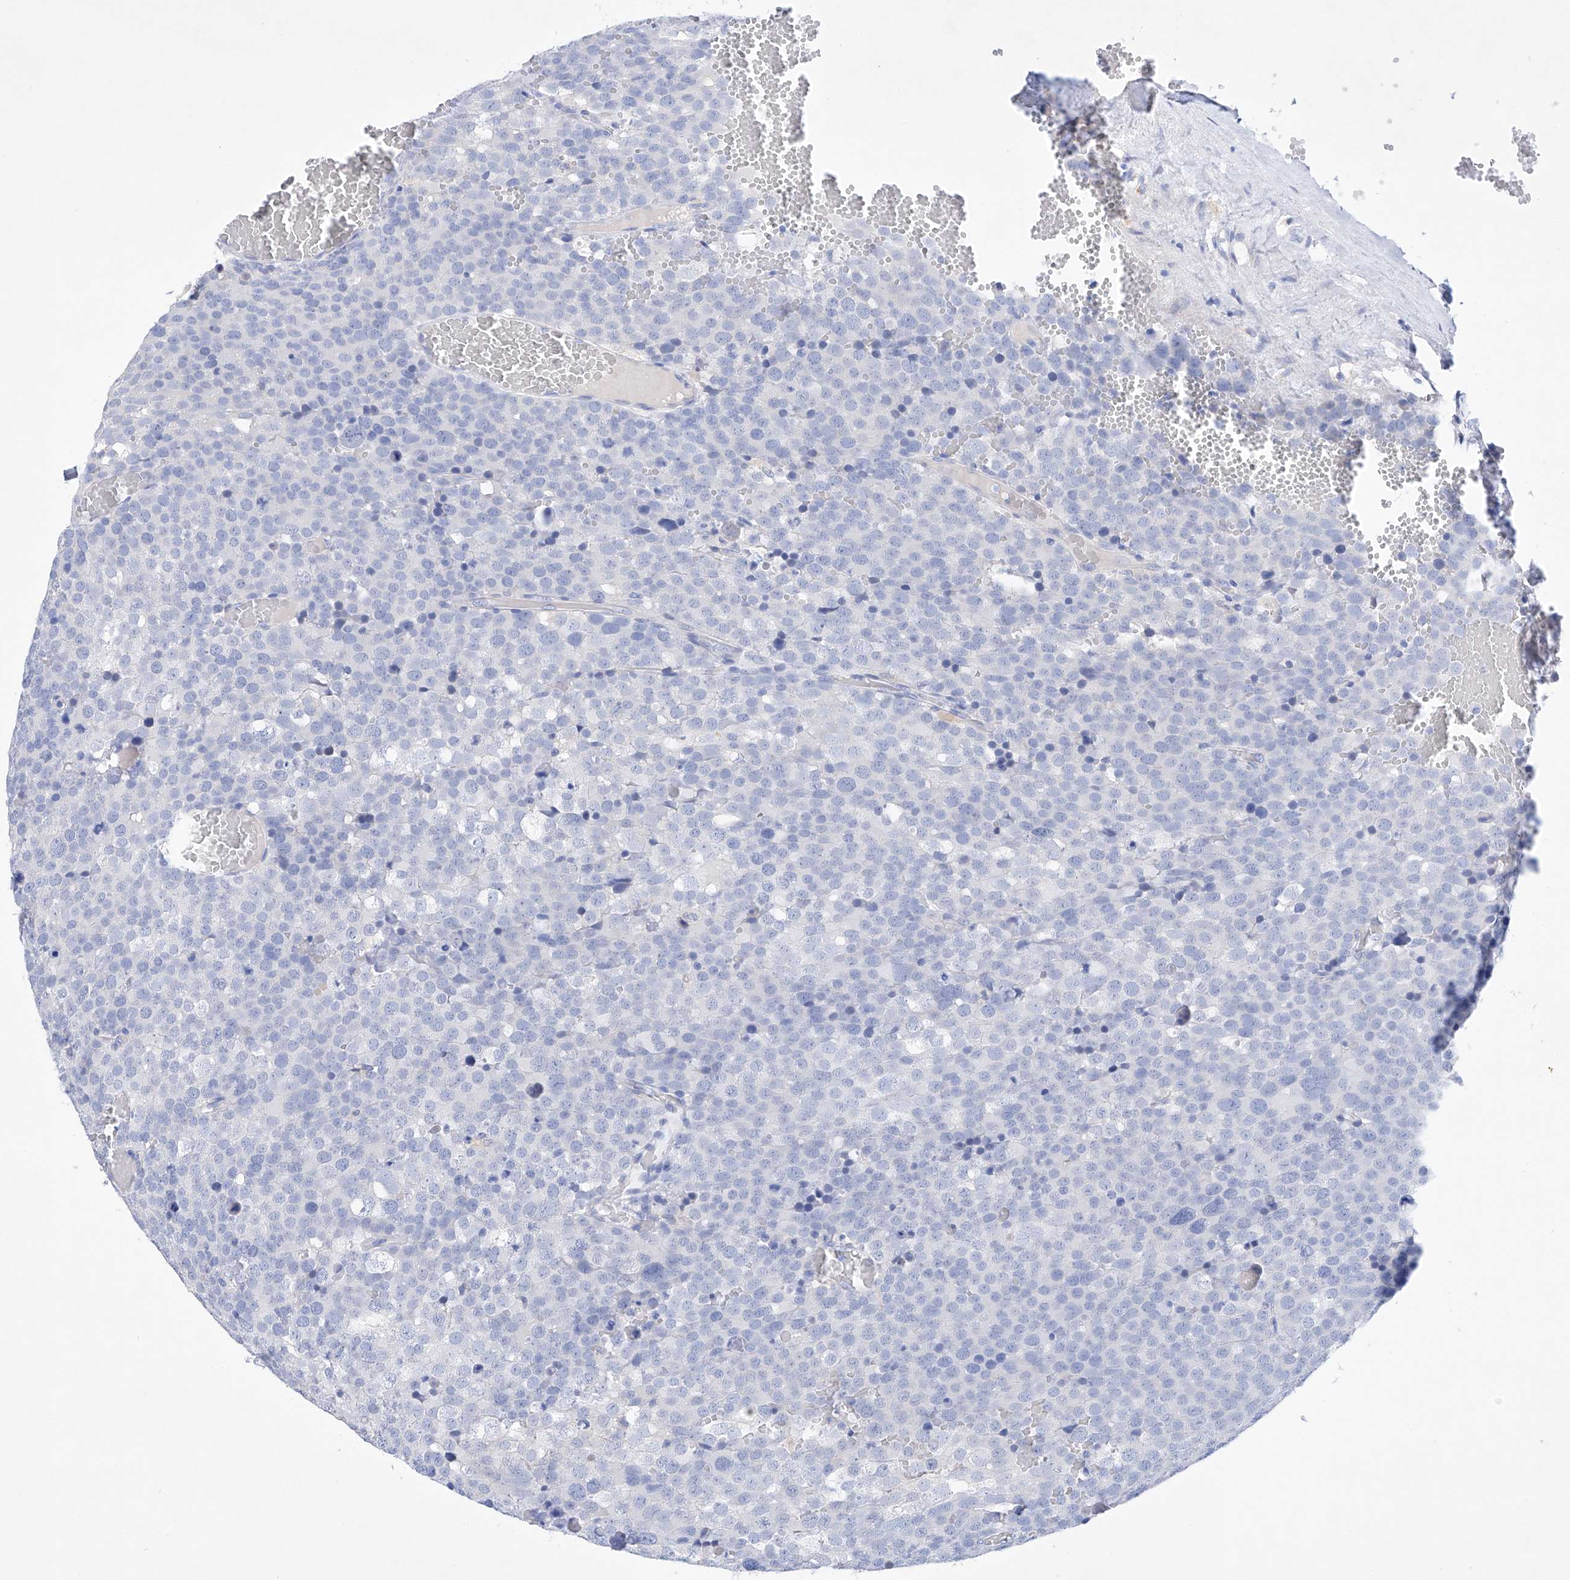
{"staining": {"intensity": "negative", "quantity": "none", "location": "none"}, "tissue": "testis cancer", "cell_type": "Tumor cells", "image_type": "cancer", "snomed": [{"axis": "morphology", "description": "Seminoma, NOS"}, {"axis": "topography", "description": "Testis"}], "caption": "Tumor cells are negative for protein expression in human seminoma (testis).", "gene": "LURAP1", "patient": {"sex": "male", "age": 71}}